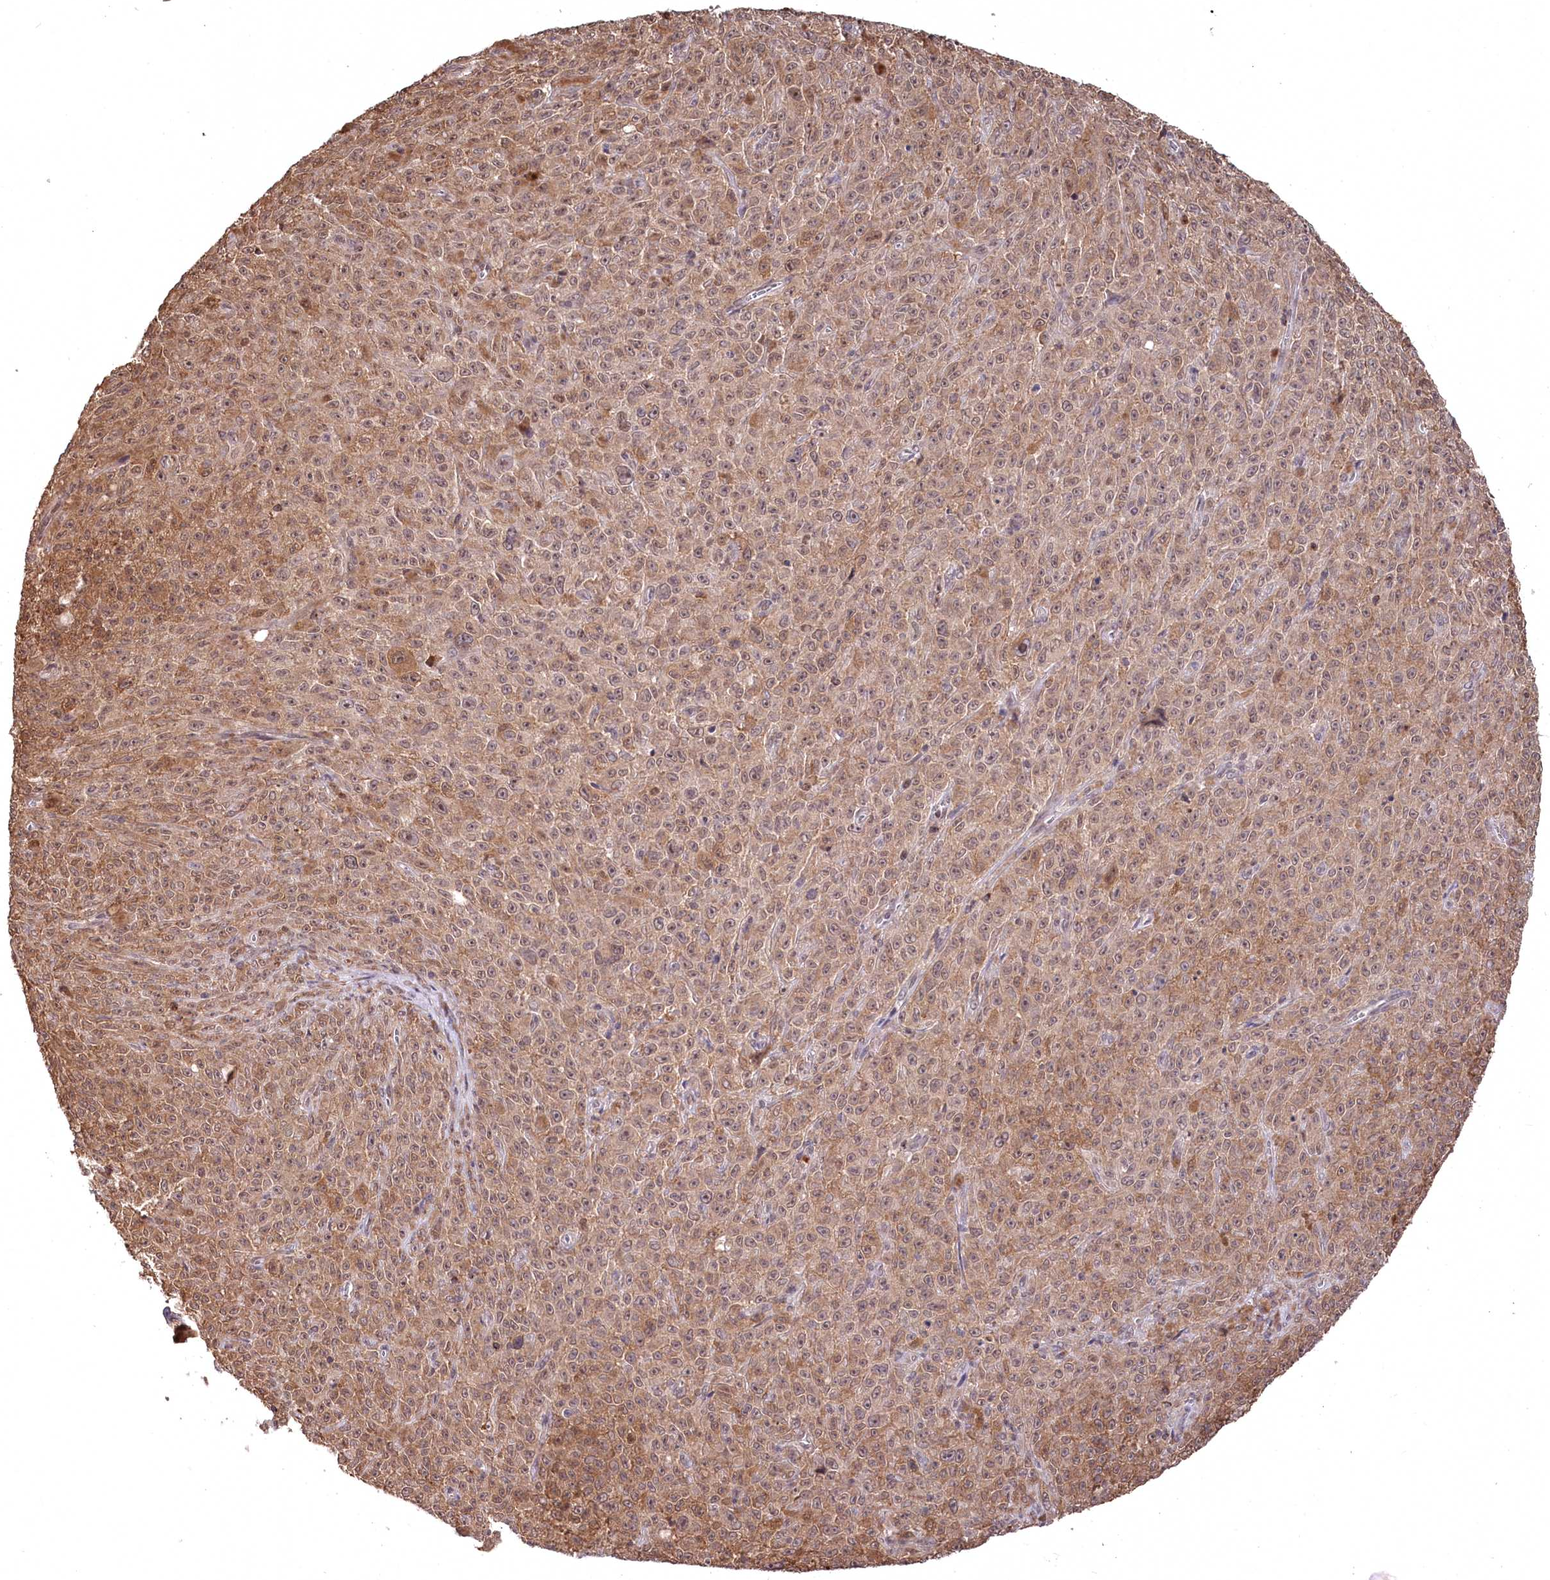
{"staining": {"intensity": "moderate", "quantity": ">75%", "location": "cytoplasmic/membranous"}, "tissue": "melanoma", "cell_type": "Tumor cells", "image_type": "cancer", "snomed": [{"axis": "morphology", "description": "Malignant melanoma, NOS"}, {"axis": "topography", "description": "Skin"}], "caption": "Approximately >75% of tumor cells in malignant melanoma display moderate cytoplasmic/membranous protein staining as visualized by brown immunohistochemical staining.", "gene": "CCSER2", "patient": {"sex": "female", "age": 82}}